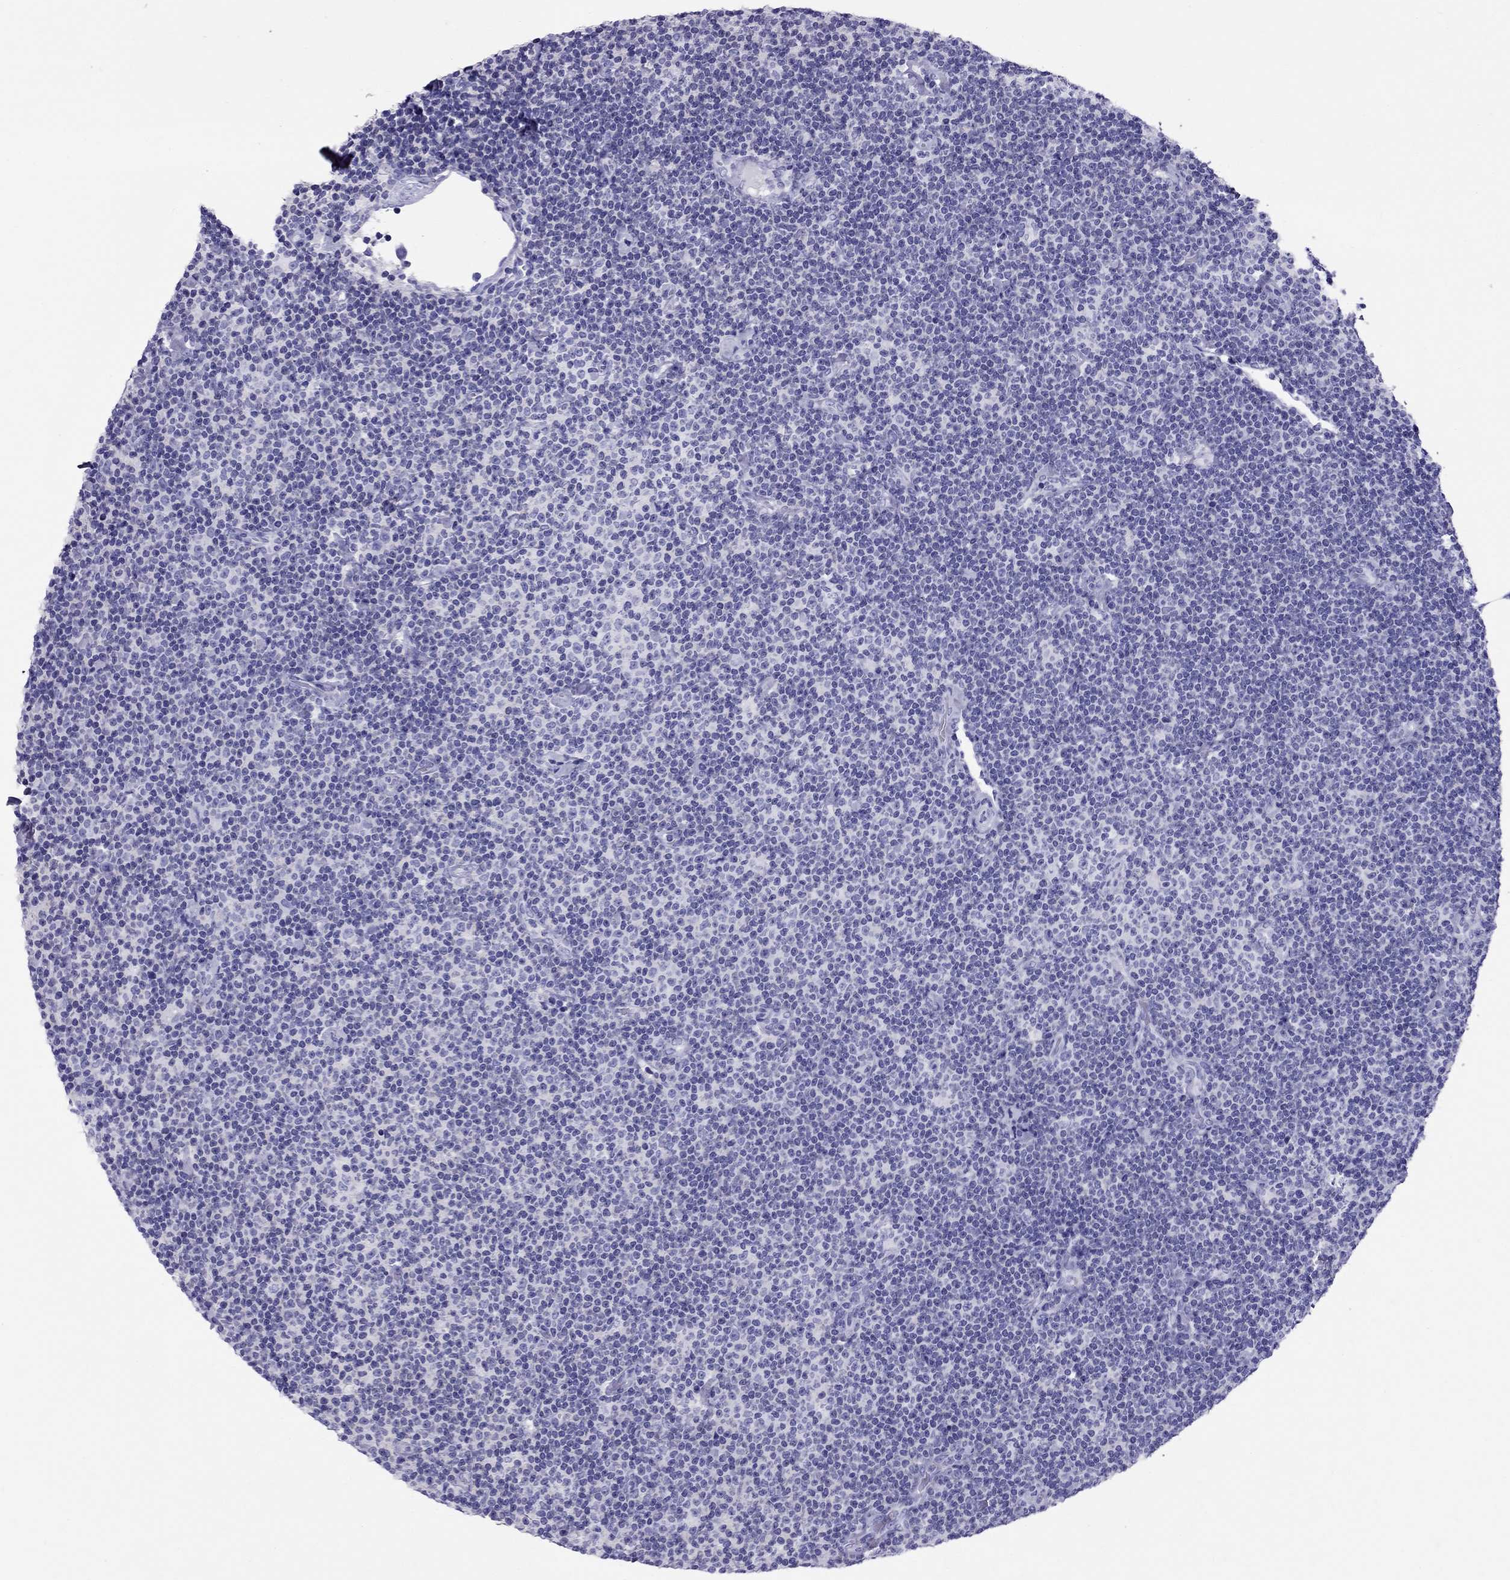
{"staining": {"intensity": "negative", "quantity": "none", "location": "none"}, "tissue": "lymphoma", "cell_type": "Tumor cells", "image_type": "cancer", "snomed": [{"axis": "morphology", "description": "Malignant lymphoma, non-Hodgkin's type, Low grade"}, {"axis": "topography", "description": "Lymph node"}], "caption": "IHC of human low-grade malignant lymphoma, non-Hodgkin's type displays no expression in tumor cells.", "gene": "AVPR1B", "patient": {"sex": "male", "age": 81}}